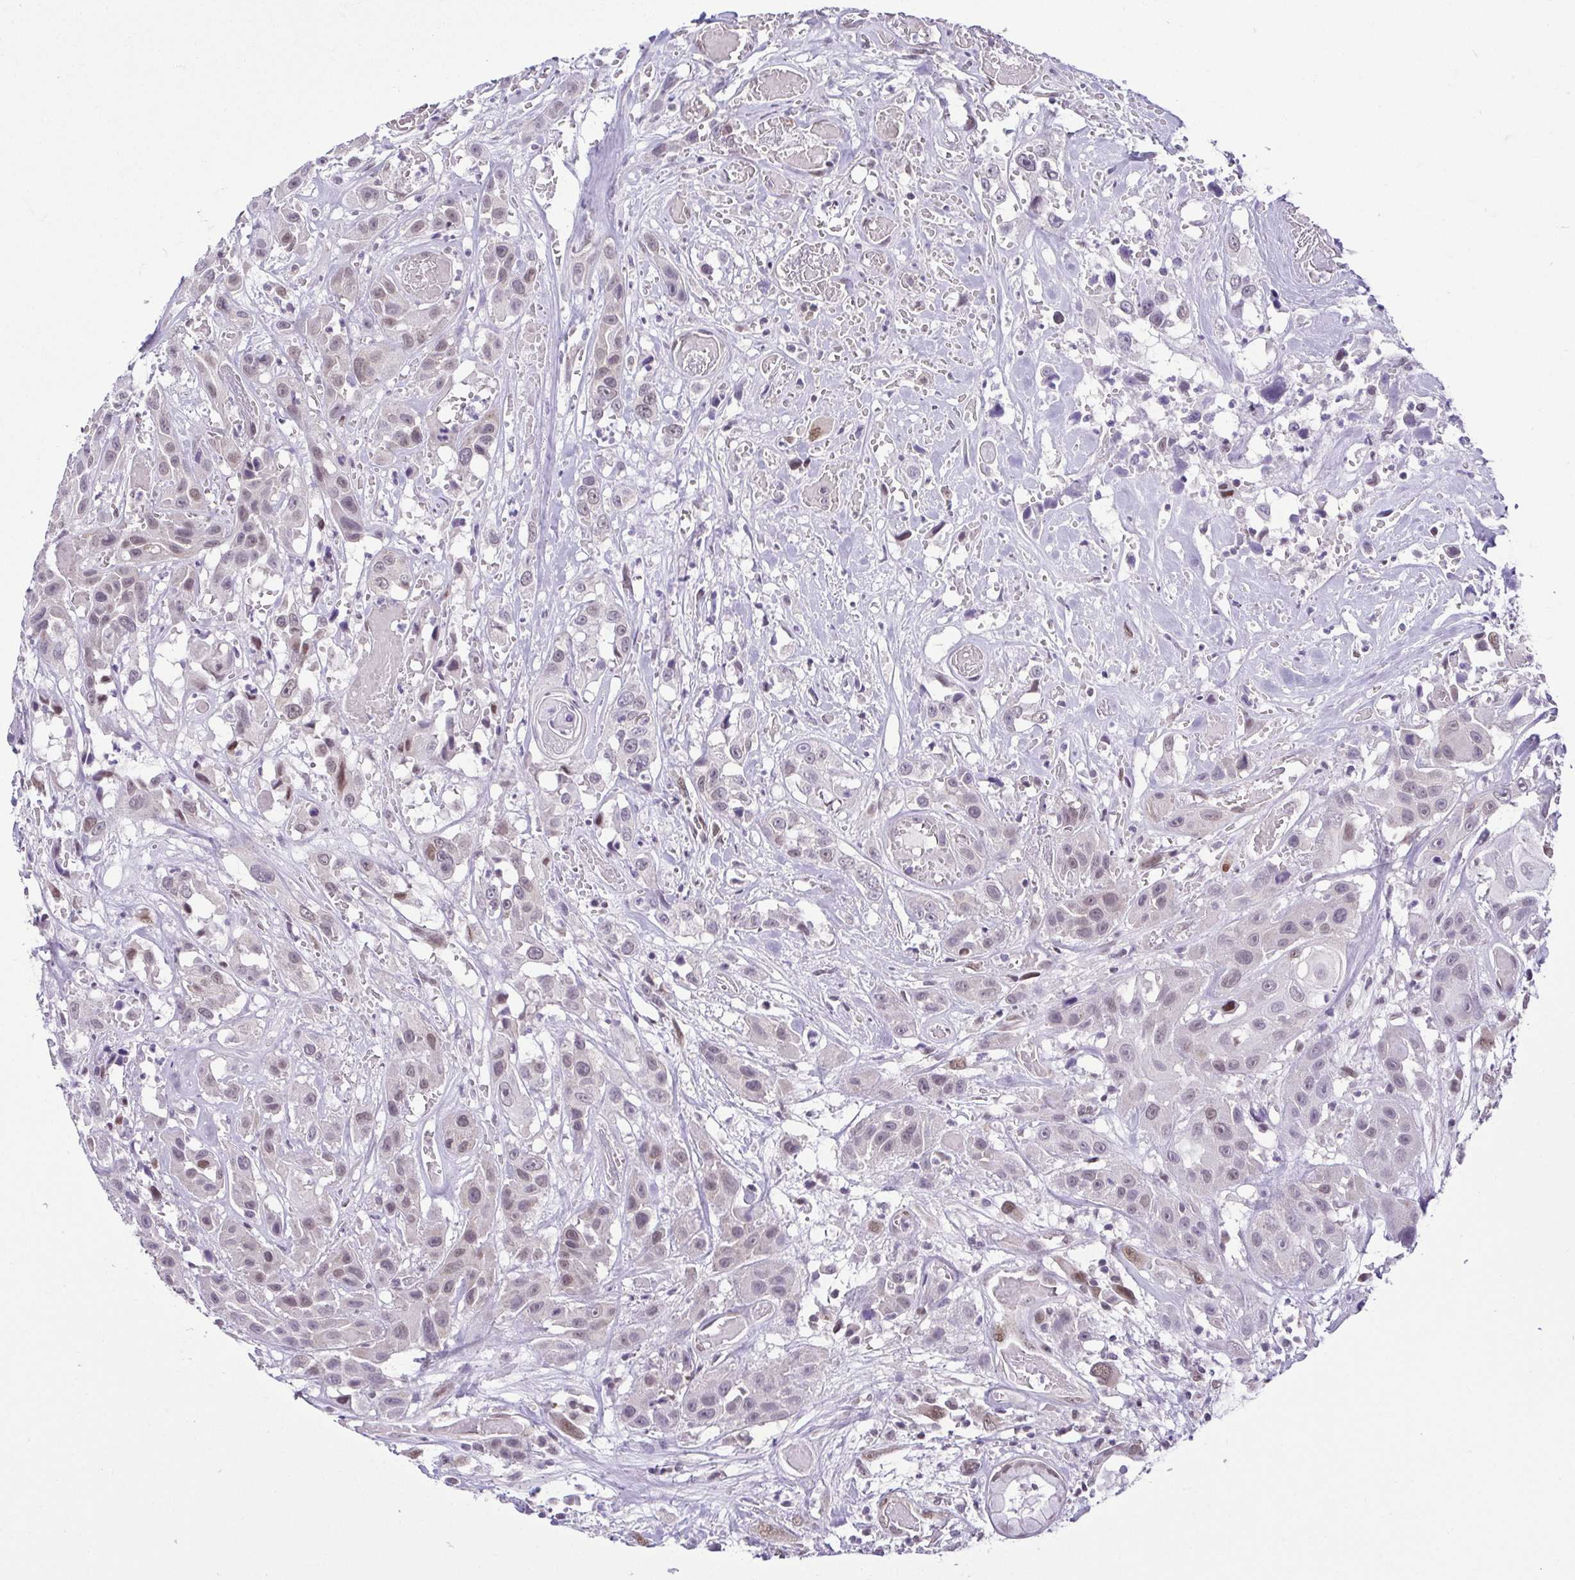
{"staining": {"intensity": "weak", "quantity": "25%-75%", "location": "nuclear"}, "tissue": "head and neck cancer", "cell_type": "Tumor cells", "image_type": "cancer", "snomed": [{"axis": "morphology", "description": "Squamous cell carcinoma, NOS"}, {"axis": "topography", "description": "Head-Neck"}], "caption": "Tumor cells show low levels of weak nuclear staining in about 25%-75% of cells in head and neck cancer (squamous cell carcinoma).", "gene": "RBM3", "patient": {"sex": "male", "age": 57}}